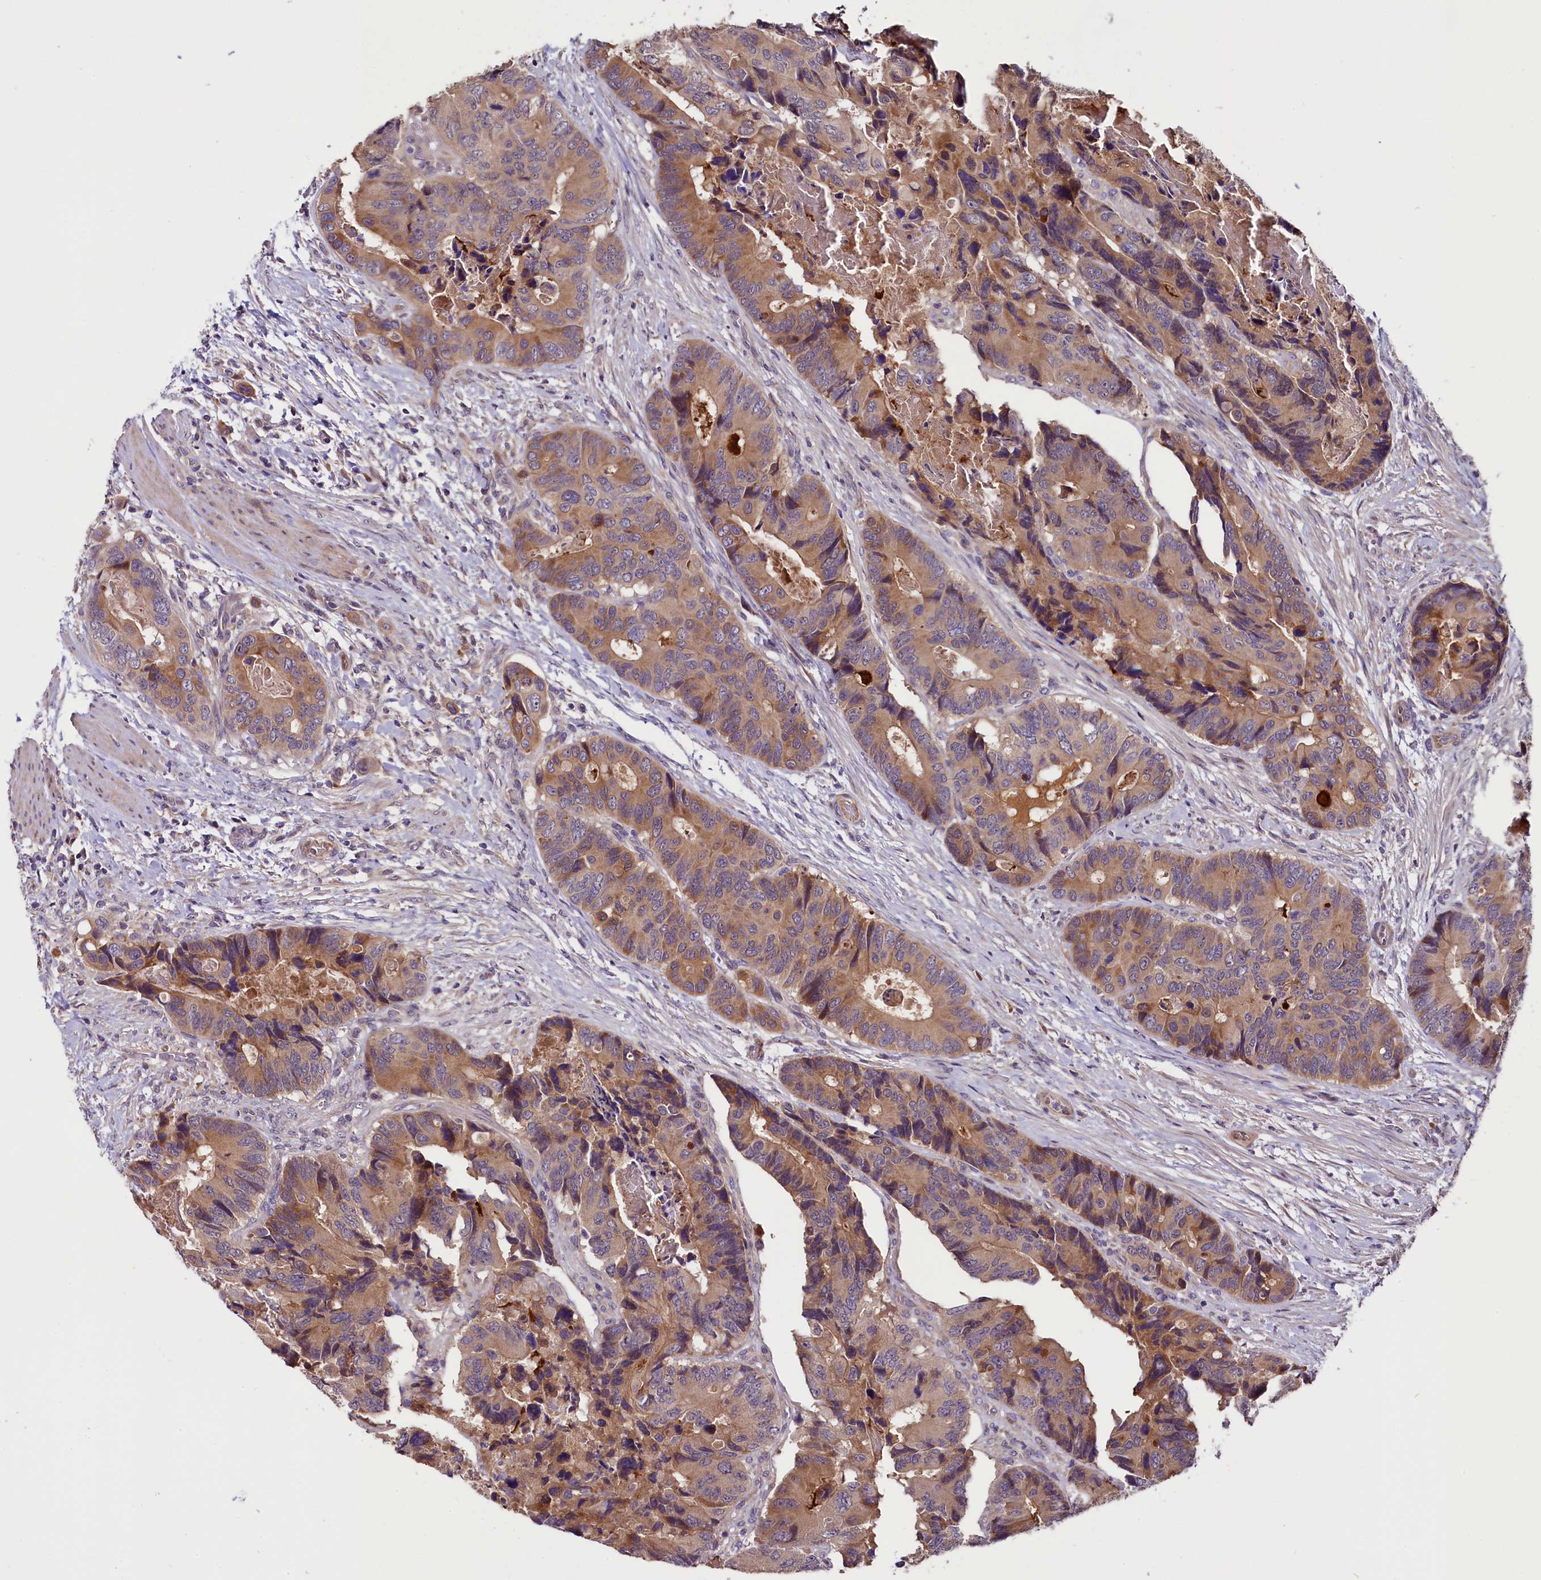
{"staining": {"intensity": "moderate", "quantity": ">75%", "location": "cytoplasmic/membranous"}, "tissue": "colorectal cancer", "cell_type": "Tumor cells", "image_type": "cancer", "snomed": [{"axis": "morphology", "description": "Adenocarcinoma, NOS"}, {"axis": "topography", "description": "Colon"}], "caption": "A brown stain highlights moderate cytoplasmic/membranous positivity of a protein in colorectal adenocarcinoma tumor cells.", "gene": "RPUSD2", "patient": {"sex": "male", "age": 84}}